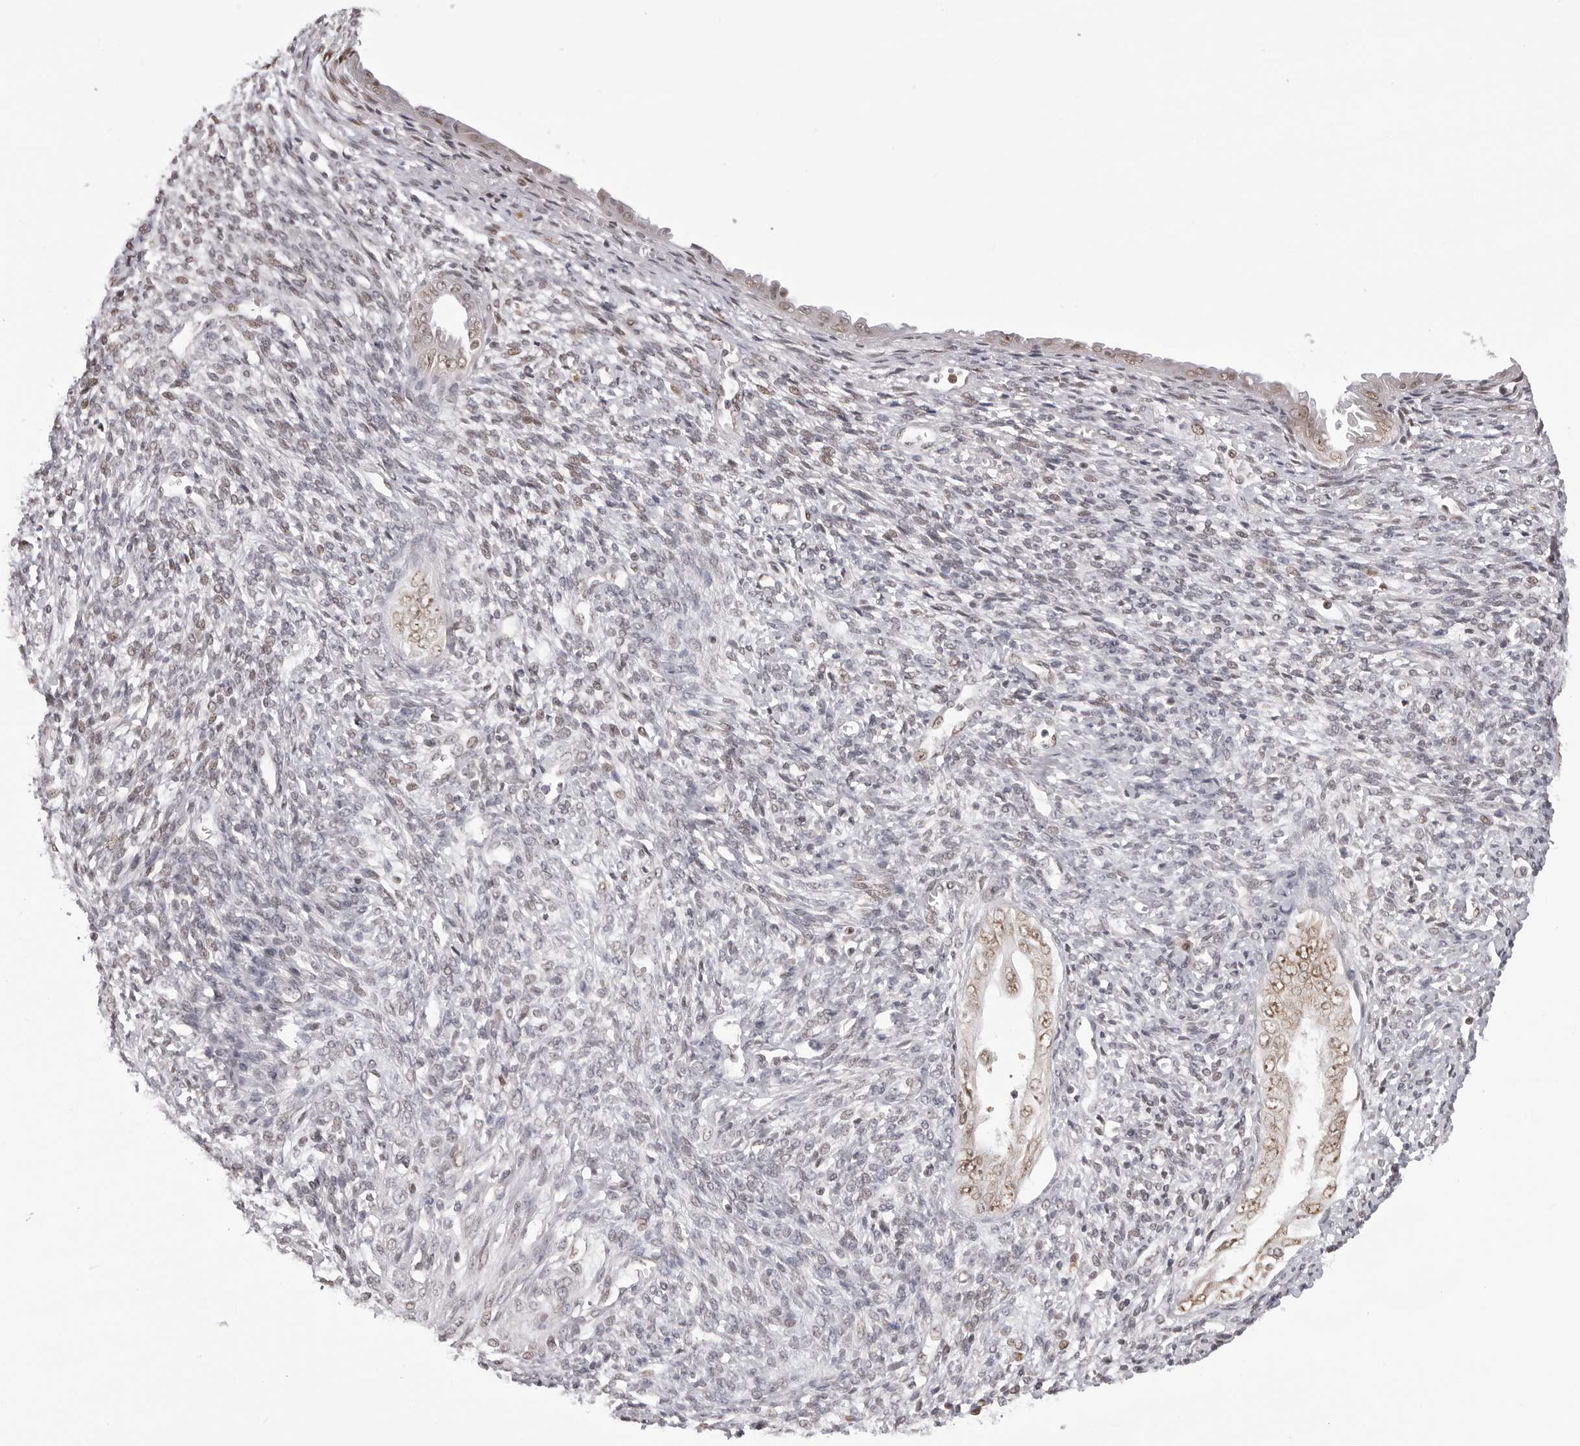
{"staining": {"intensity": "weak", "quantity": "<25%", "location": "nuclear"}, "tissue": "endometrium", "cell_type": "Cells in endometrial stroma", "image_type": "normal", "snomed": [{"axis": "morphology", "description": "Normal tissue, NOS"}, {"axis": "topography", "description": "Endometrium"}], "caption": "This is an immunohistochemistry (IHC) micrograph of normal human endometrium. There is no positivity in cells in endometrial stroma.", "gene": "PHF3", "patient": {"sex": "female", "age": 66}}